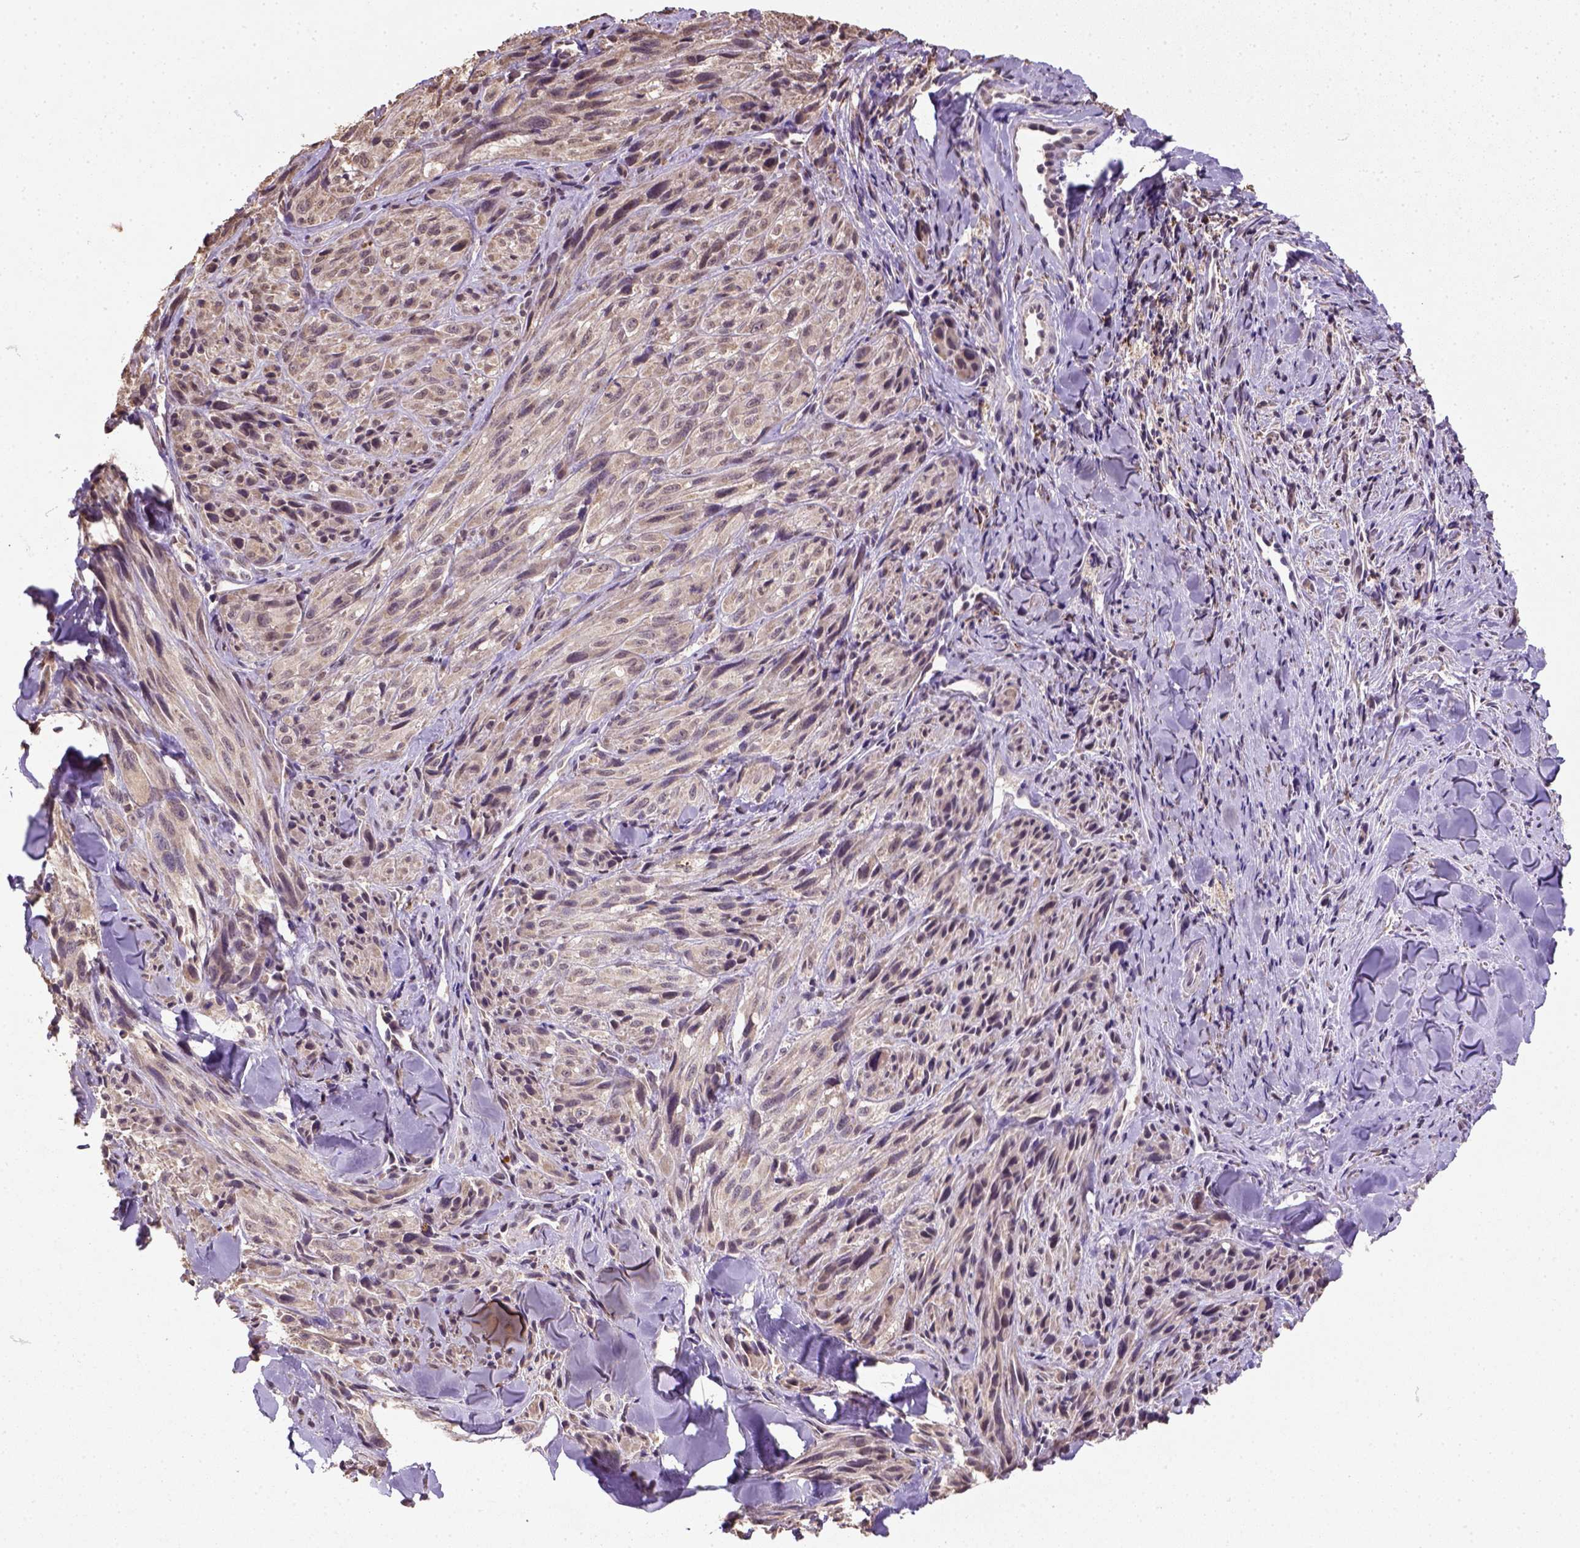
{"staining": {"intensity": "weak", "quantity": ">75%", "location": "cytoplasmic/membranous"}, "tissue": "melanoma", "cell_type": "Tumor cells", "image_type": "cancer", "snomed": [{"axis": "morphology", "description": "Malignant melanoma, NOS"}, {"axis": "topography", "description": "Skin"}], "caption": "A low amount of weak cytoplasmic/membranous staining is appreciated in about >75% of tumor cells in malignant melanoma tissue. Using DAB (brown) and hematoxylin (blue) stains, captured at high magnification using brightfield microscopy.", "gene": "NUDT10", "patient": {"sex": "male", "age": 67}}